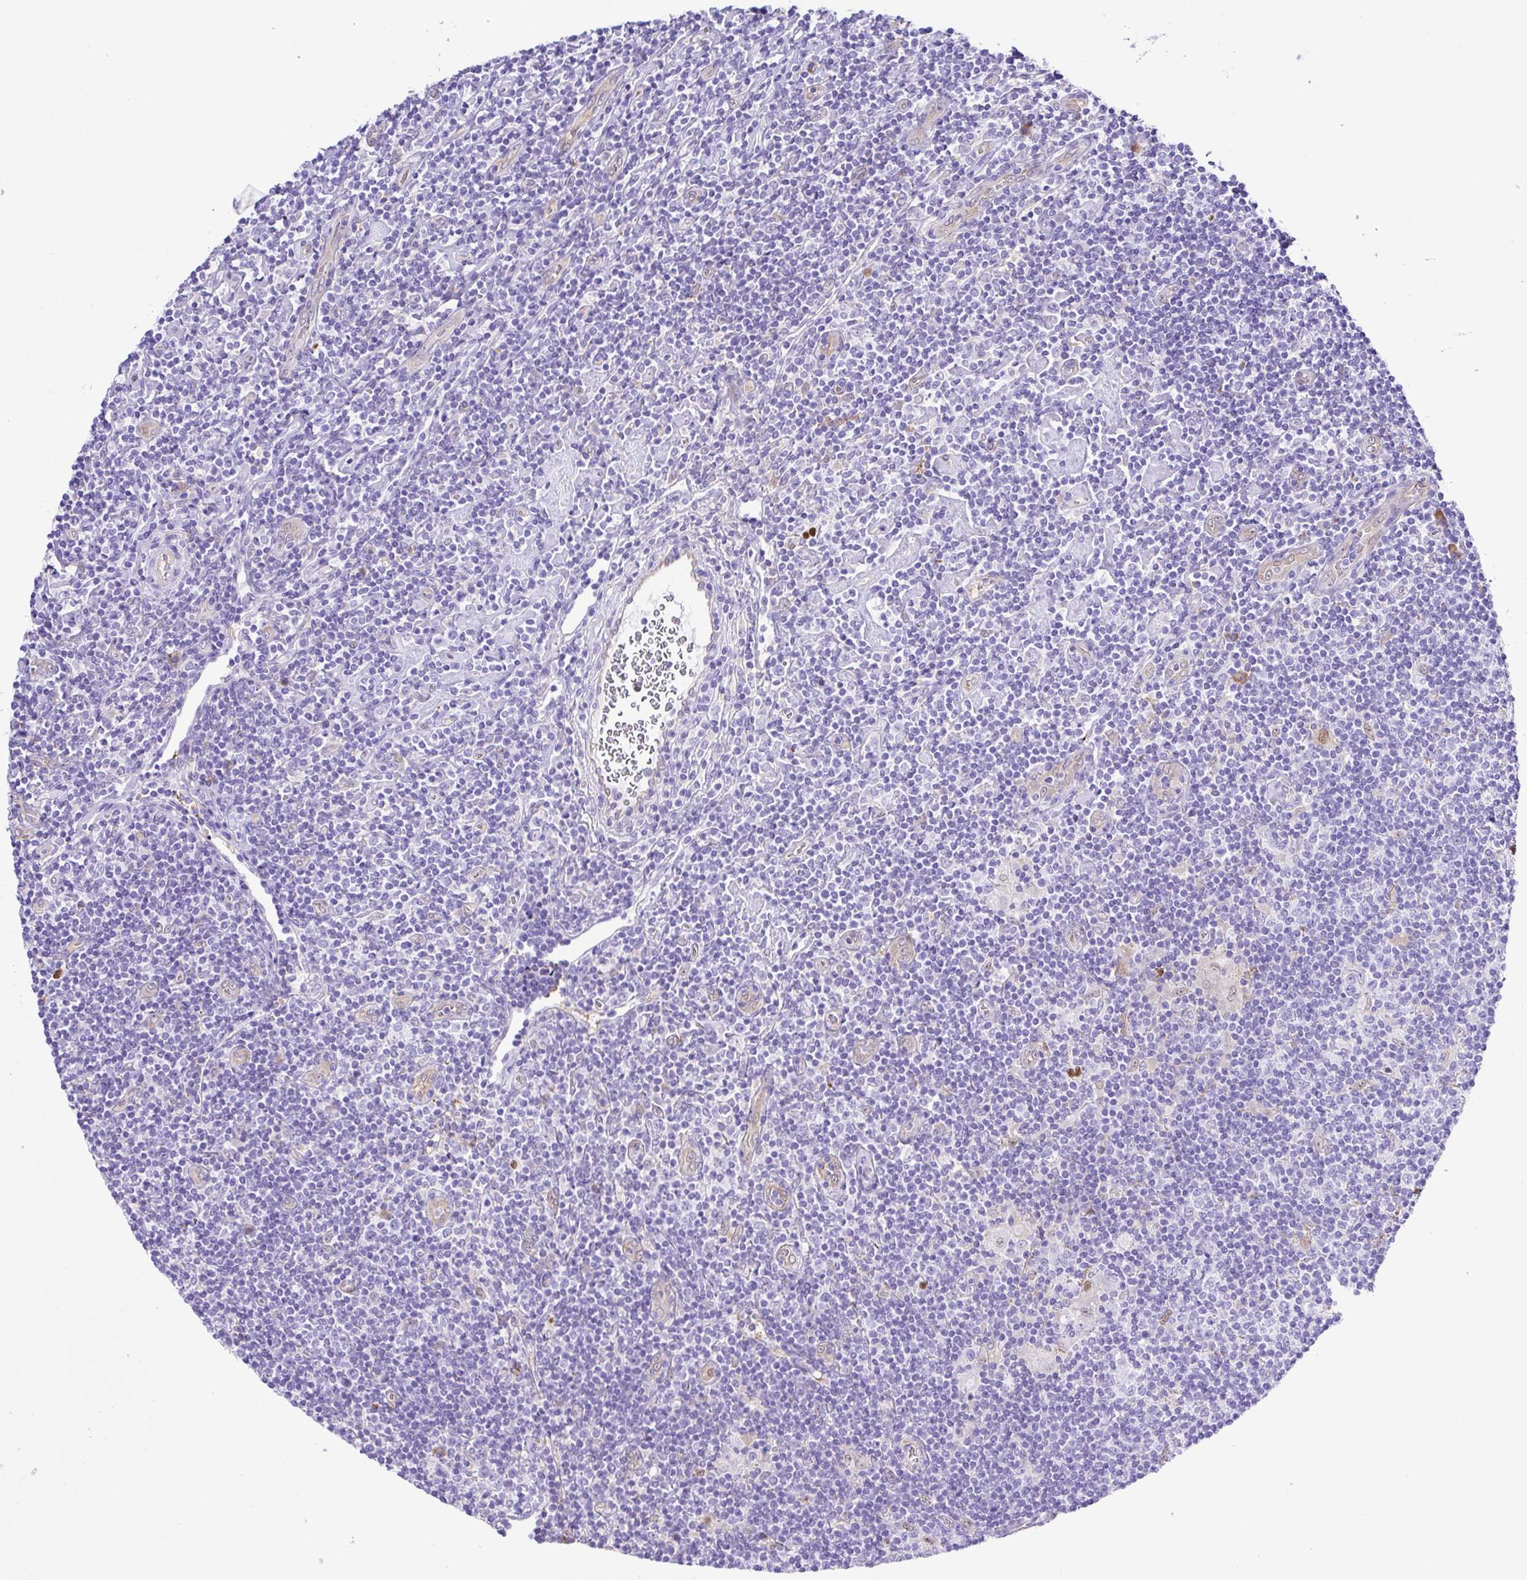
{"staining": {"intensity": "negative", "quantity": "none", "location": "none"}, "tissue": "lymphoma", "cell_type": "Tumor cells", "image_type": "cancer", "snomed": [{"axis": "morphology", "description": "Hodgkin's disease, NOS"}, {"axis": "topography", "description": "Lymph node"}], "caption": "This is an IHC photomicrograph of Hodgkin's disease. There is no positivity in tumor cells.", "gene": "GPR17", "patient": {"sex": "male", "age": 40}}